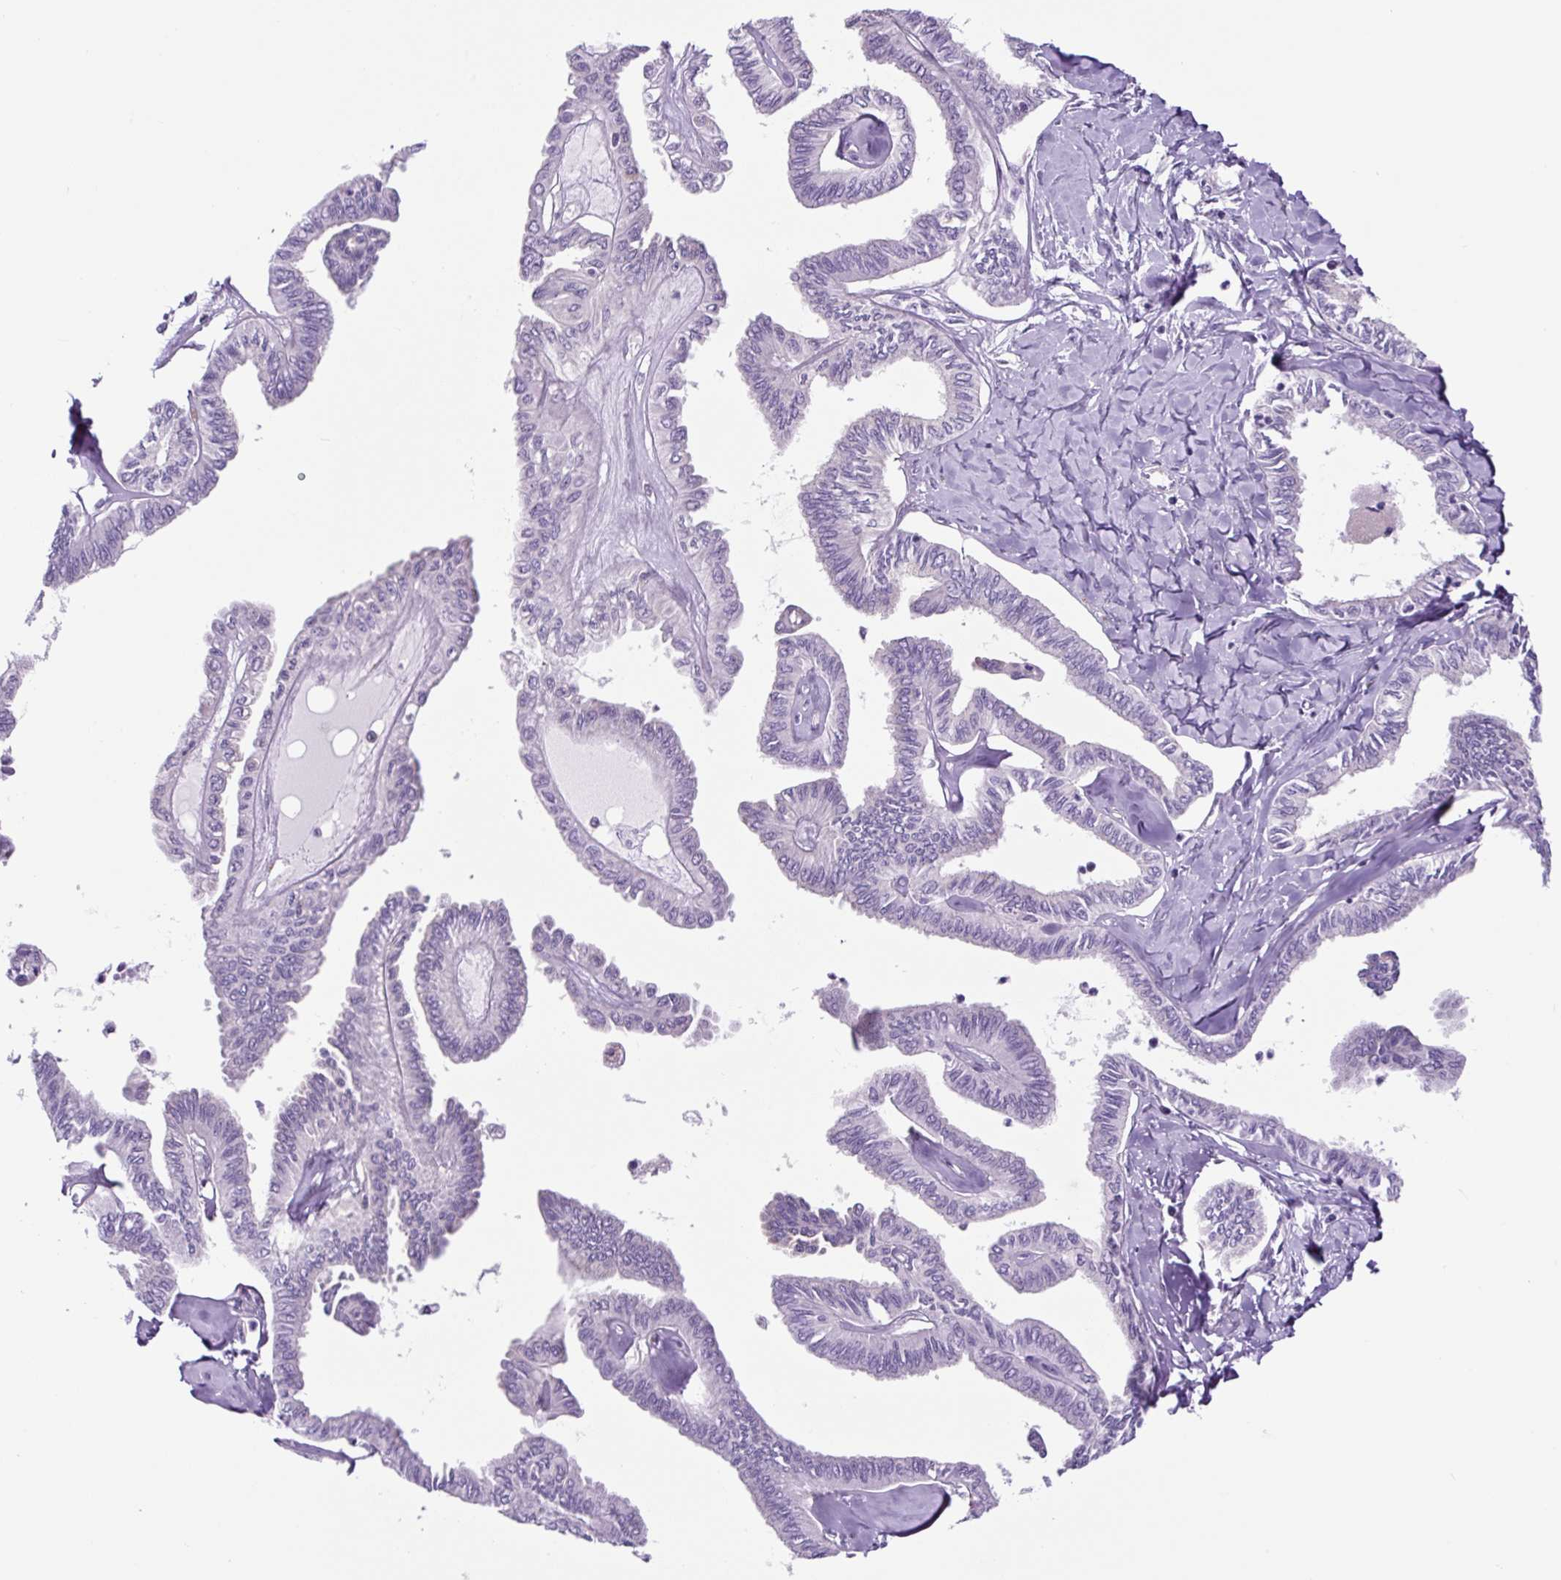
{"staining": {"intensity": "negative", "quantity": "none", "location": "none"}, "tissue": "ovarian cancer", "cell_type": "Tumor cells", "image_type": "cancer", "snomed": [{"axis": "morphology", "description": "Carcinoma, endometroid"}, {"axis": "topography", "description": "Ovary"}], "caption": "DAB immunohistochemical staining of human ovarian cancer shows no significant expression in tumor cells.", "gene": "GORASP1", "patient": {"sex": "female", "age": 70}}